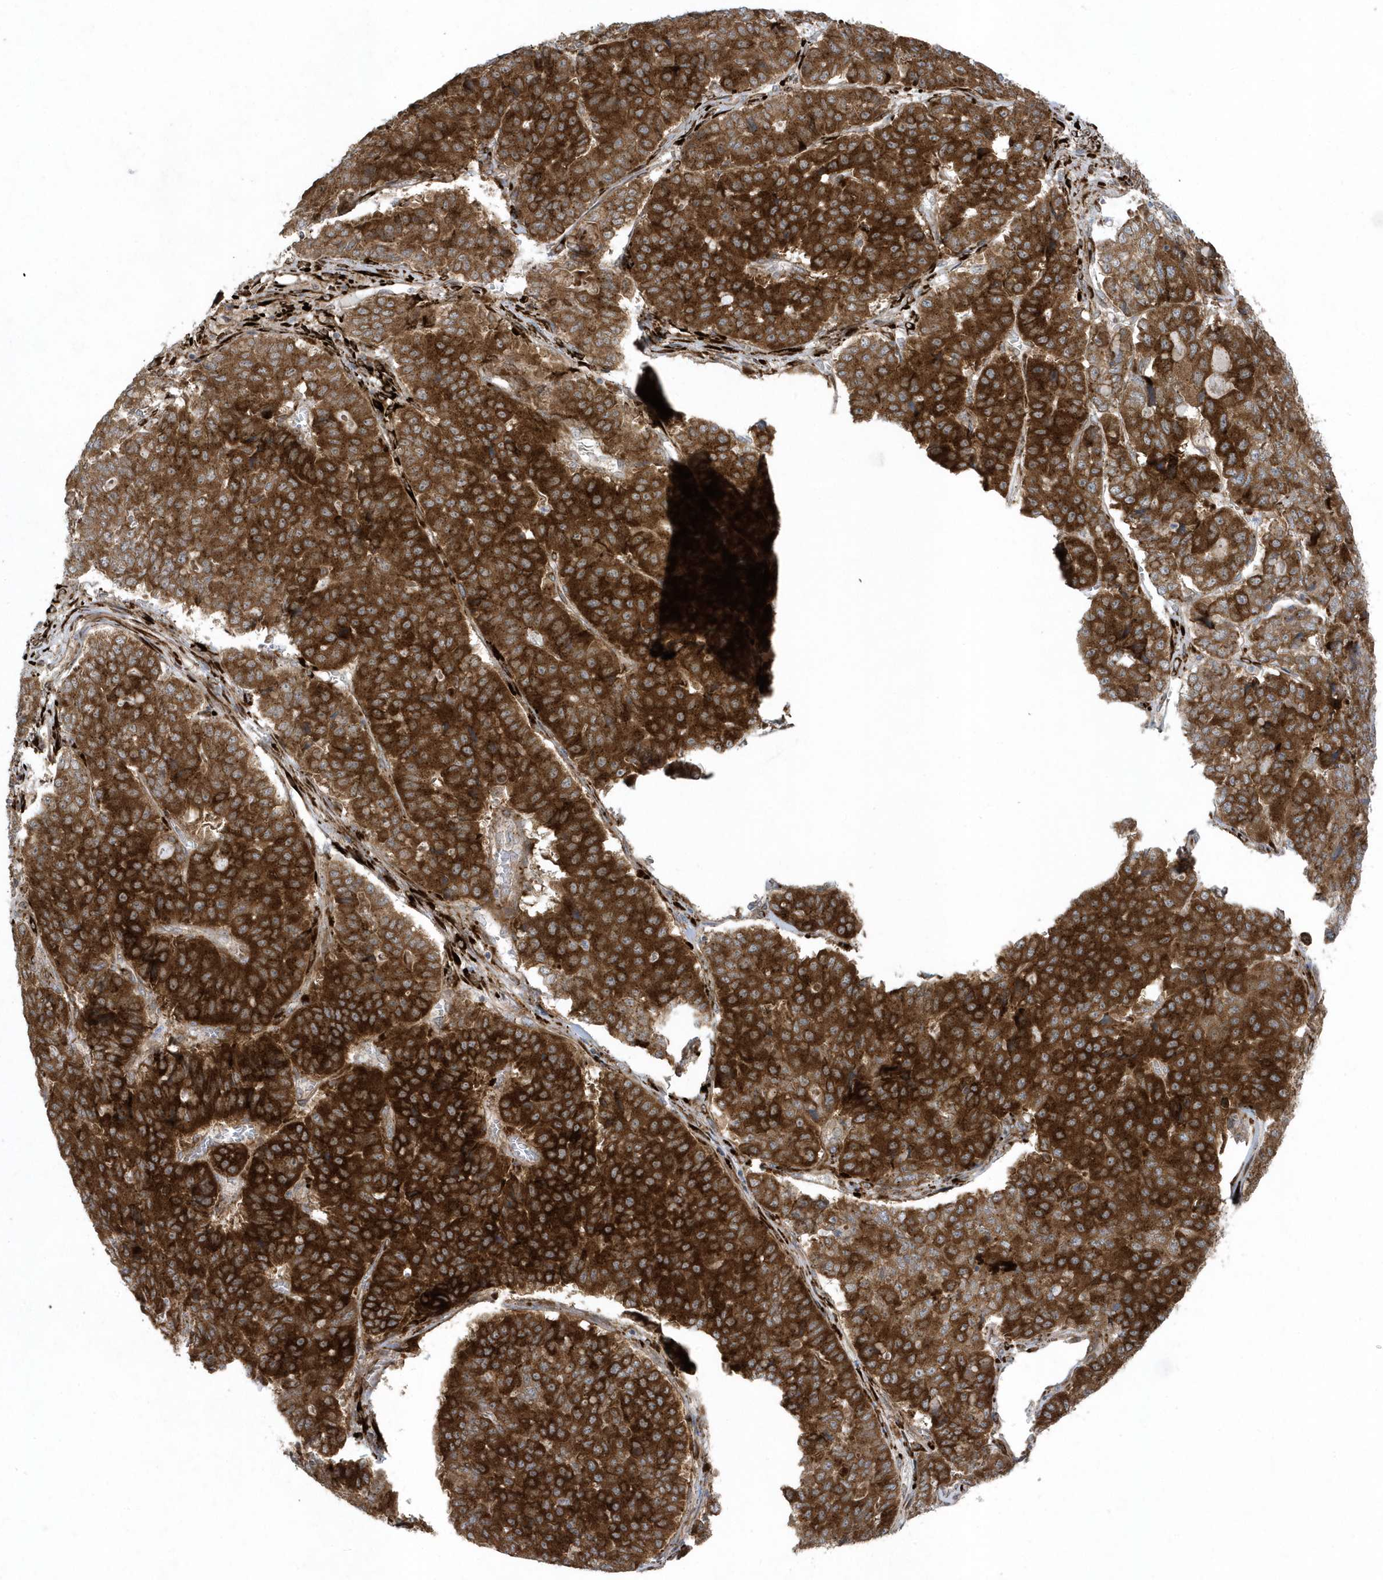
{"staining": {"intensity": "strong", "quantity": ">75%", "location": "cytoplasmic/membranous"}, "tissue": "pancreatic cancer", "cell_type": "Tumor cells", "image_type": "cancer", "snomed": [{"axis": "morphology", "description": "Adenocarcinoma, NOS"}, {"axis": "topography", "description": "Pancreas"}], "caption": "Tumor cells exhibit high levels of strong cytoplasmic/membranous positivity in approximately >75% of cells in adenocarcinoma (pancreatic).", "gene": "FAM98A", "patient": {"sex": "male", "age": 50}}